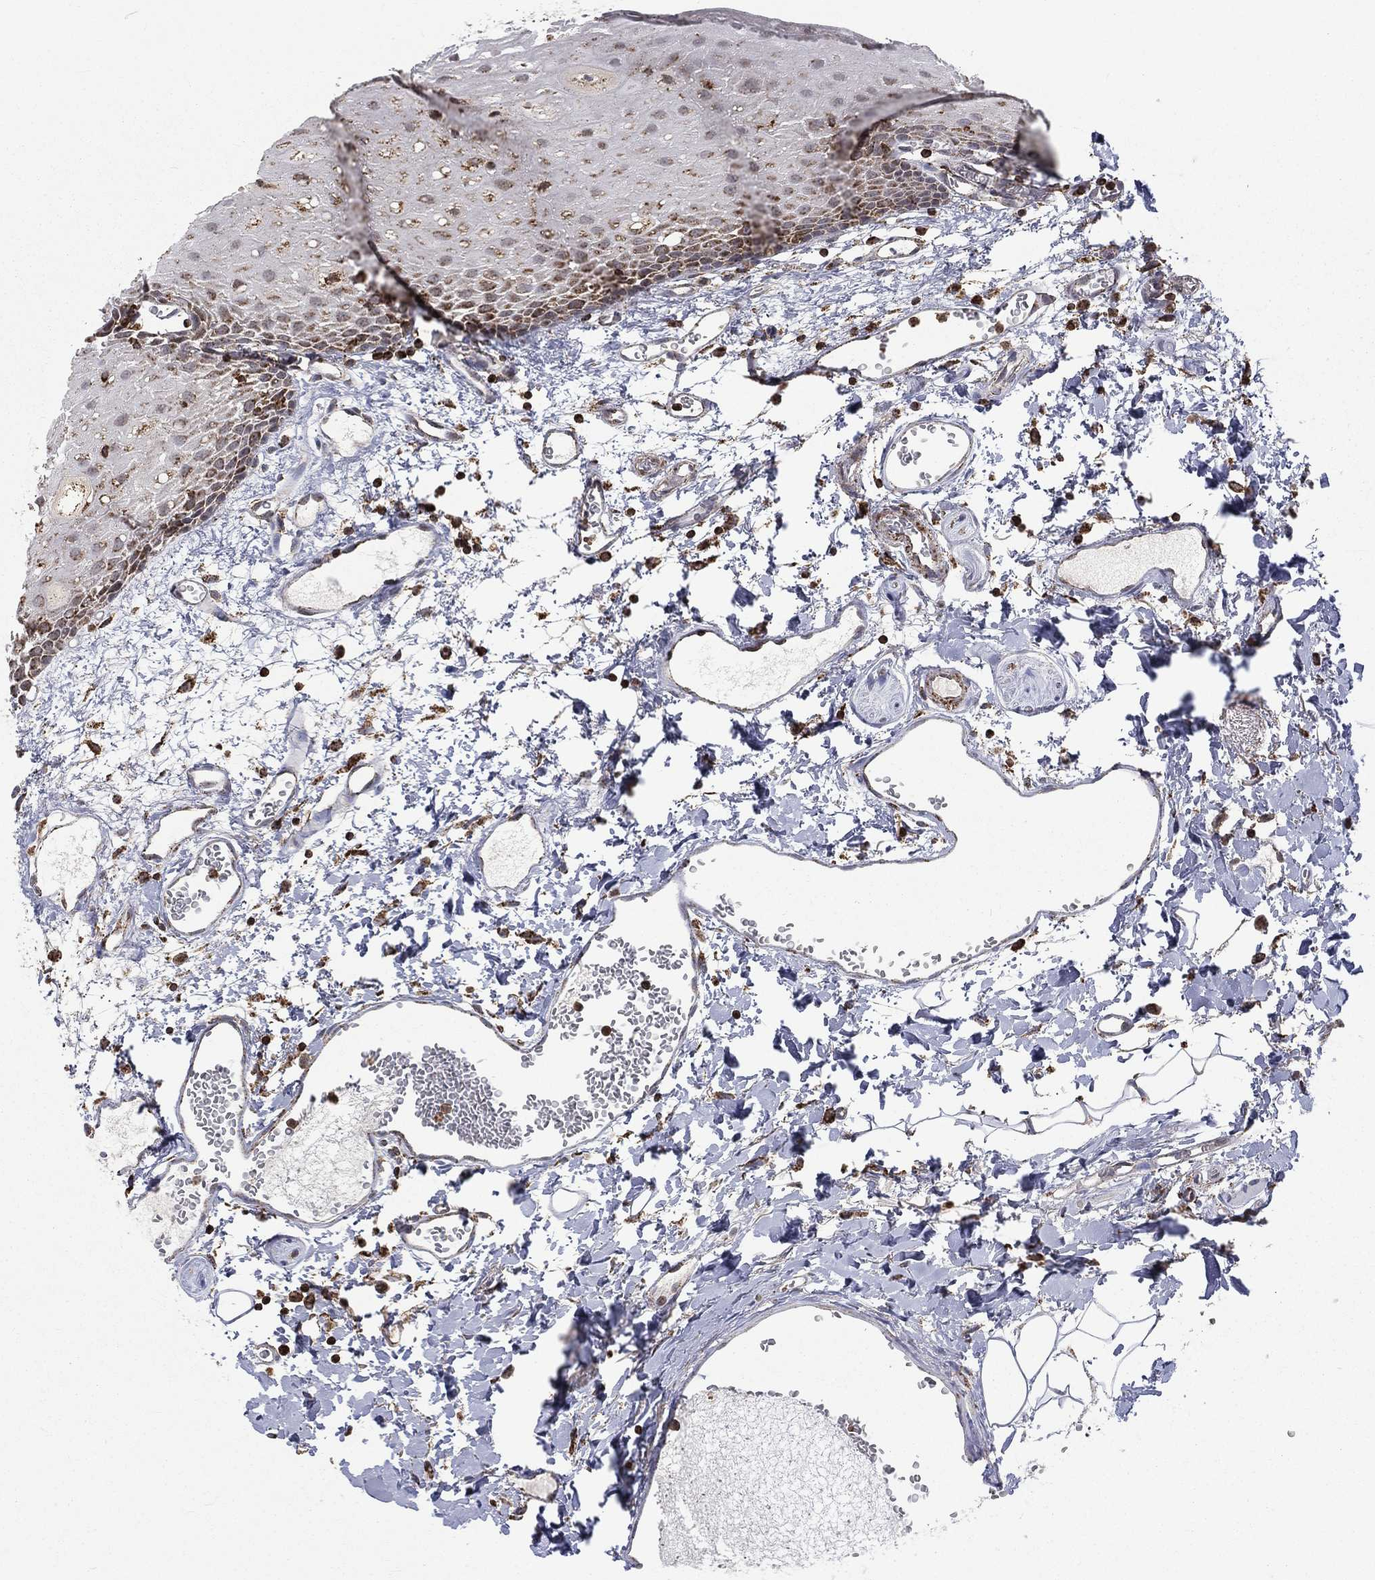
{"staining": {"intensity": "strong", "quantity": "25%-75%", "location": "cytoplasmic/membranous"}, "tissue": "oral mucosa", "cell_type": "Squamous epithelial cells", "image_type": "normal", "snomed": [{"axis": "morphology", "description": "Normal tissue, NOS"}, {"axis": "morphology", "description": "Squamous cell carcinoma, NOS"}, {"axis": "topography", "description": "Oral tissue"}, {"axis": "topography", "description": "Head-Neck"}], "caption": "Protein analysis of benign oral mucosa demonstrates strong cytoplasmic/membranous positivity in about 25%-75% of squamous epithelial cells. The staining is performed using DAB brown chromogen to label protein expression. The nuclei are counter-stained blue using hematoxylin.", "gene": "RIN3", "patient": {"sex": "female", "age": 70}}